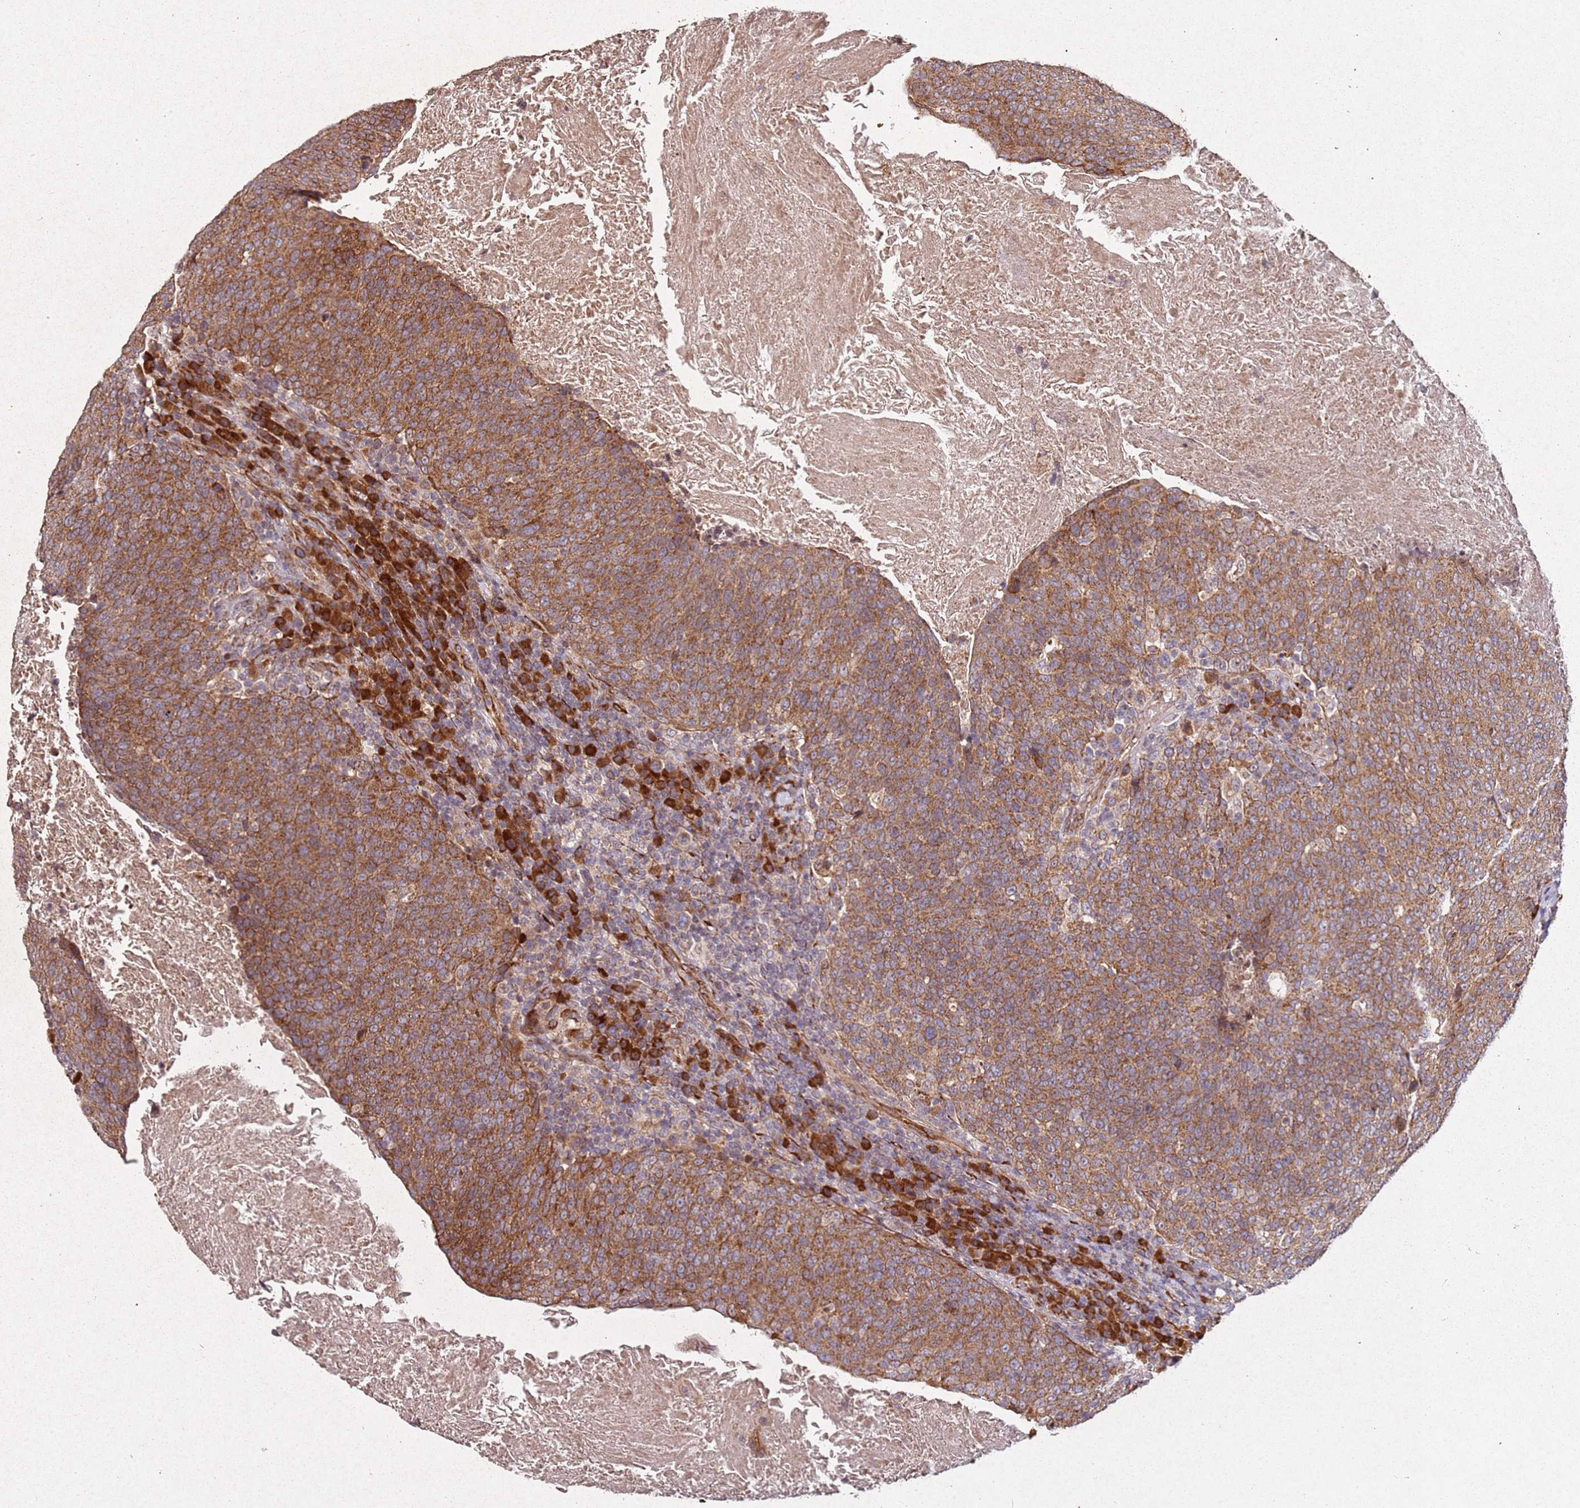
{"staining": {"intensity": "moderate", "quantity": ">75%", "location": "cytoplasmic/membranous"}, "tissue": "head and neck cancer", "cell_type": "Tumor cells", "image_type": "cancer", "snomed": [{"axis": "morphology", "description": "Squamous cell carcinoma, NOS"}, {"axis": "morphology", "description": "Squamous cell carcinoma, metastatic, NOS"}, {"axis": "topography", "description": "Lymph node"}, {"axis": "topography", "description": "Head-Neck"}], "caption": "Metastatic squamous cell carcinoma (head and neck) stained with a protein marker shows moderate staining in tumor cells.", "gene": "ARFRP1", "patient": {"sex": "male", "age": 62}}